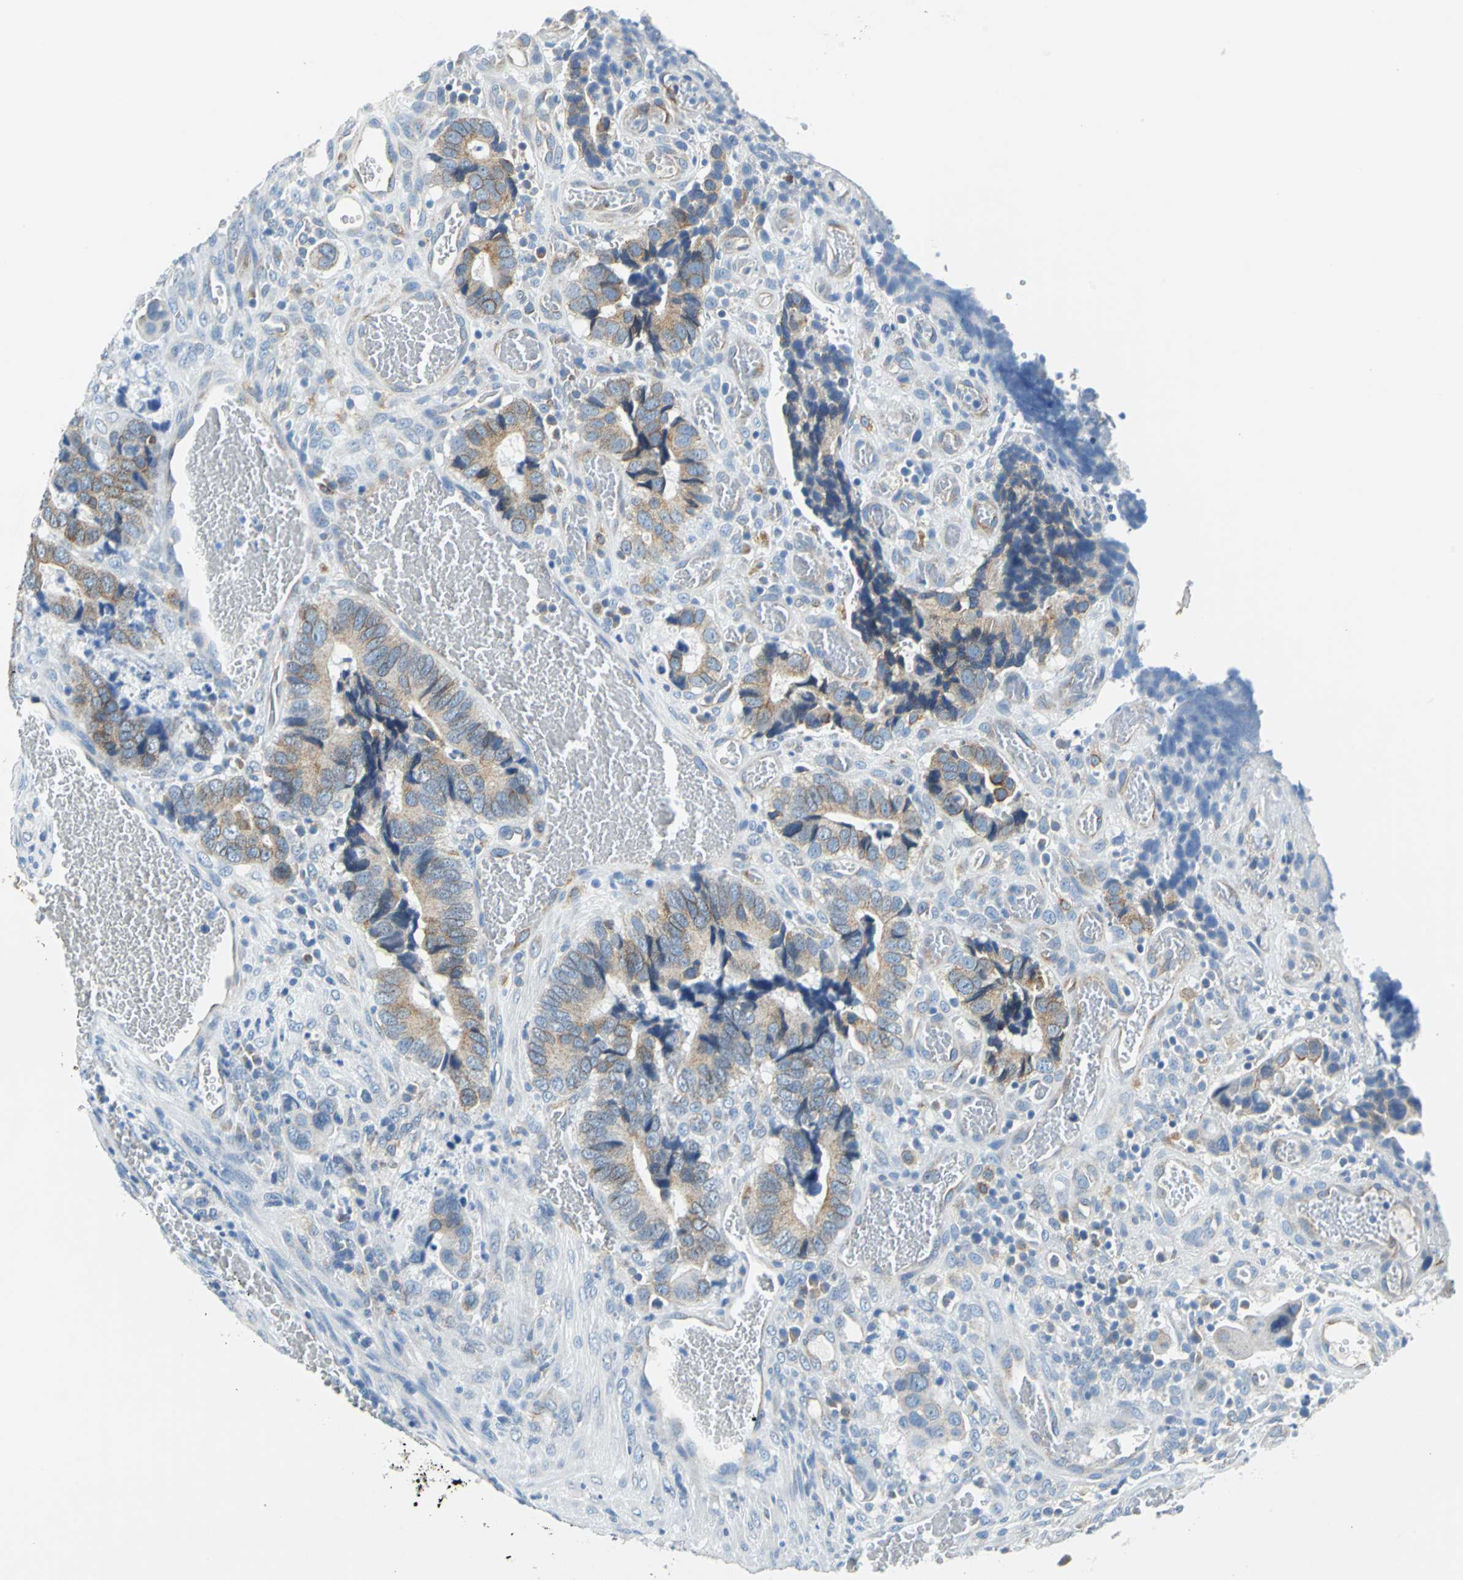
{"staining": {"intensity": "weak", "quantity": "25%-75%", "location": "cytoplasmic/membranous"}, "tissue": "colorectal cancer", "cell_type": "Tumor cells", "image_type": "cancer", "snomed": [{"axis": "morphology", "description": "Adenocarcinoma, NOS"}, {"axis": "topography", "description": "Colon"}], "caption": "Protein expression analysis of human adenocarcinoma (colorectal) reveals weak cytoplasmic/membranous expression in about 25%-75% of tumor cells.", "gene": "TEX264", "patient": {"sex": "male", "age": 72}}